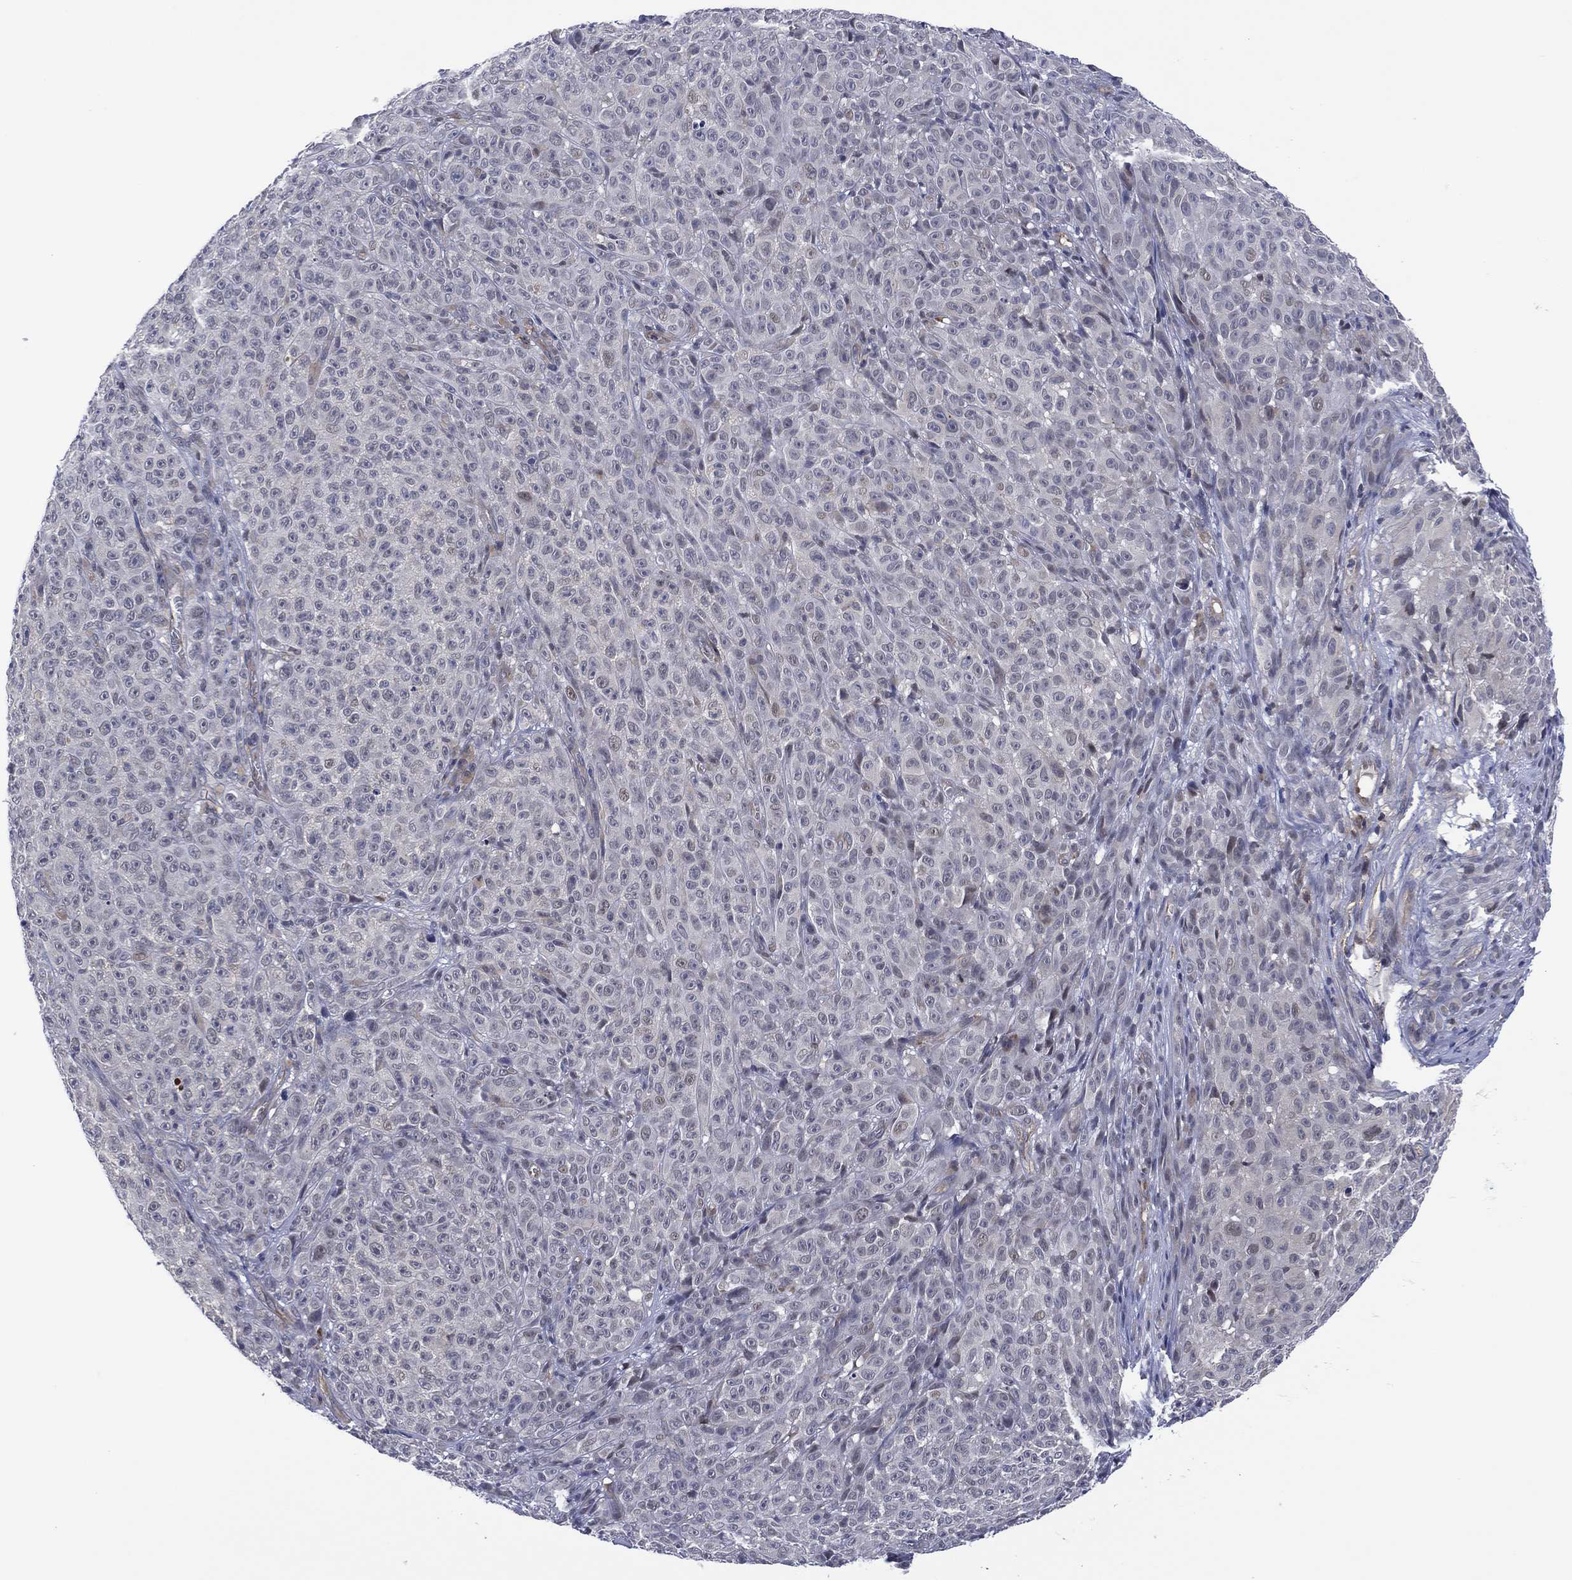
{"staining": {"intensity": "negative", "quantity": "none", "location": "none"}, "tissue": "melanoma", "cell_type": "Tumor cells", "image_type": "cancer", "snomed": [{"axis": "morphology", "description": "Malignant melanoma, NOS"}, {"axis": "topography", "description": "Skin"}], "caption": "A high-resolution histopathology image shows immunohistochemistry (IHC) staining of malignant melanoma, which demonstrates no significant expression in tumor cells.", "gene": "DPP4", "patient": {"sex": "female", "age": 82}}